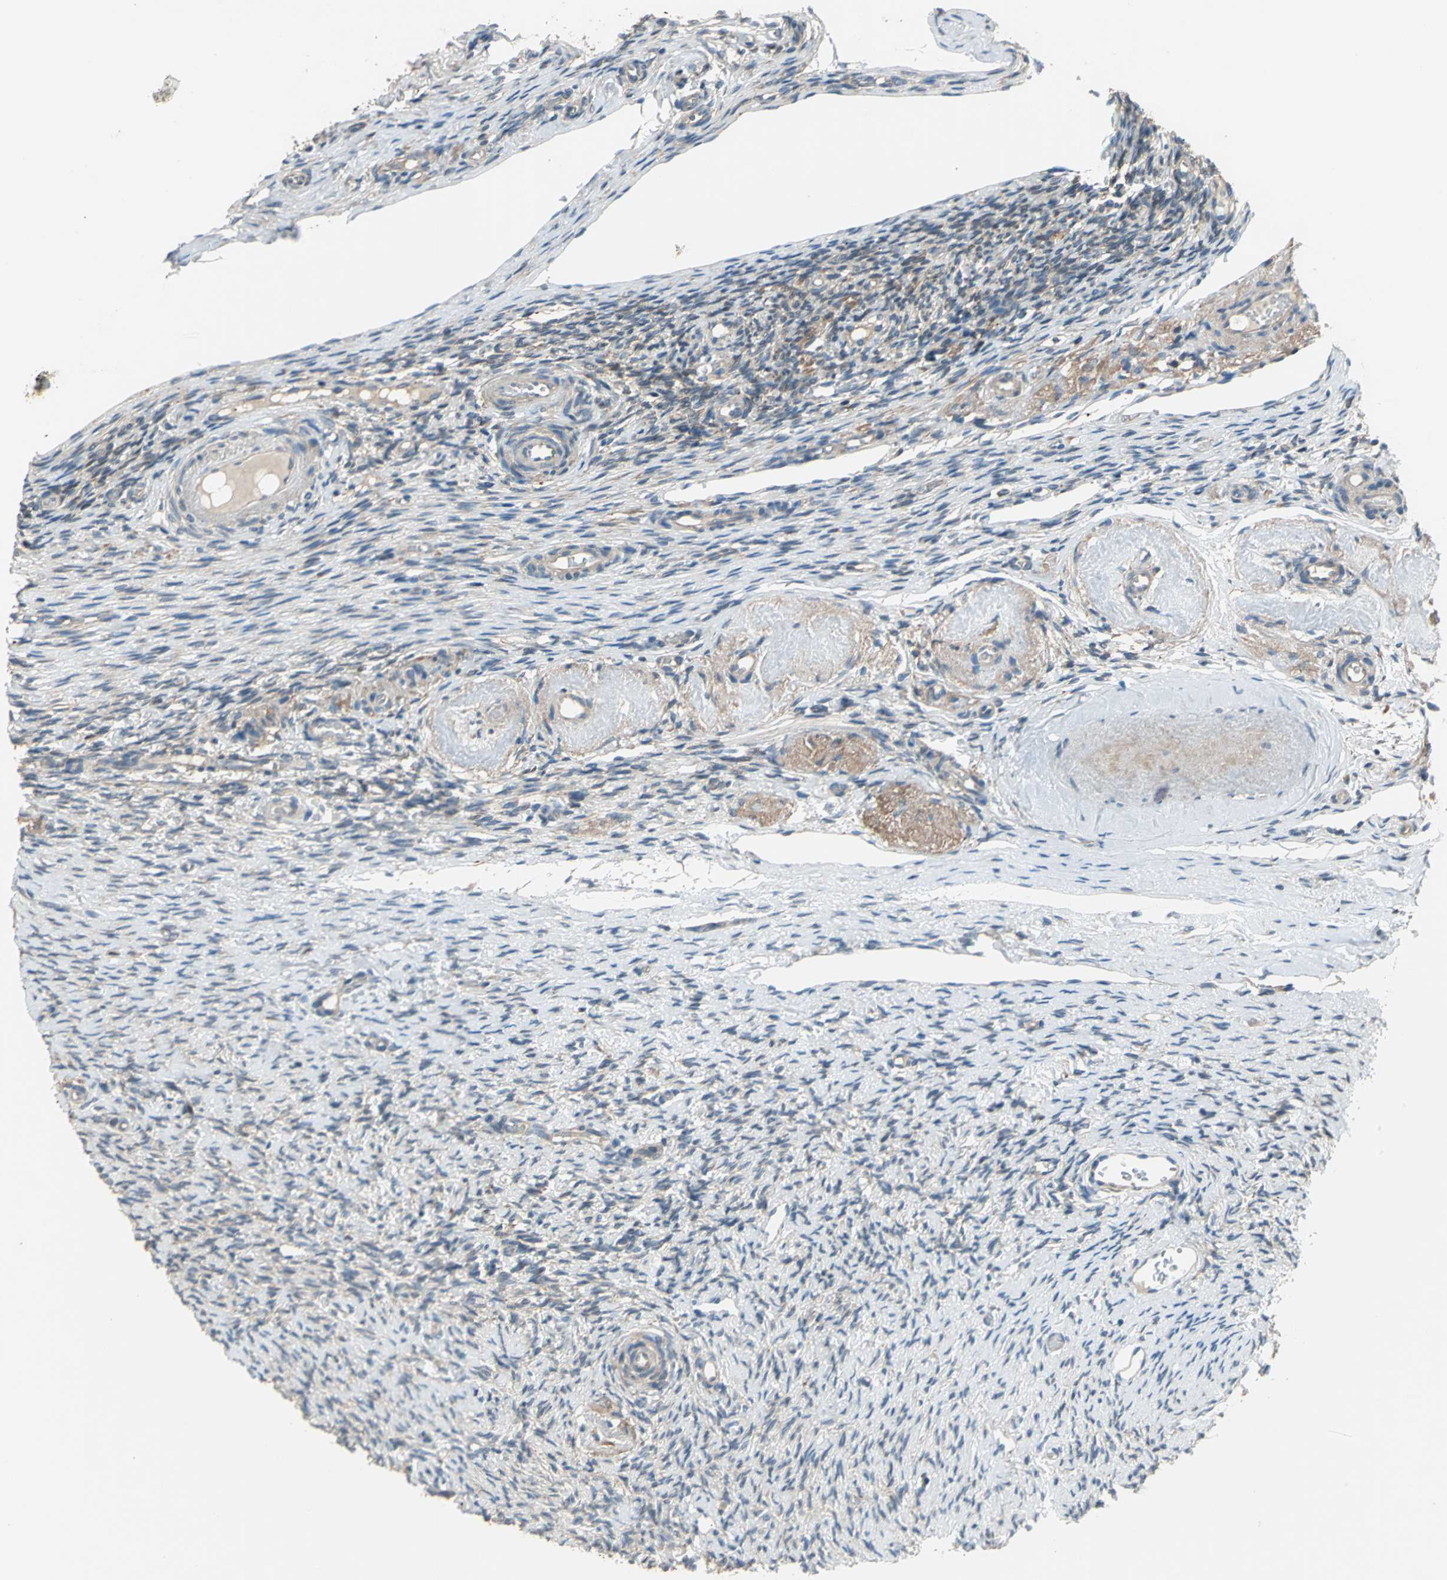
{"staining": {"intensity": "negative", "quantity": "none", "location": "none"}, "tissue": "ovary", "cell_type": "Follicle cells", "image_type": "normal", "snomed": [{"axis": "morphology", "description": "Normal tissue, NOS"}, {"axis": "topography", "description": "Ovary"}], "caption": "IHC micrograph of normal ovary: human ovary stained with DAB demonstrates no significant protein expression in follicle cells.", "gene": "TRAK1", "patient": {"sex": "female", "age": 60}}